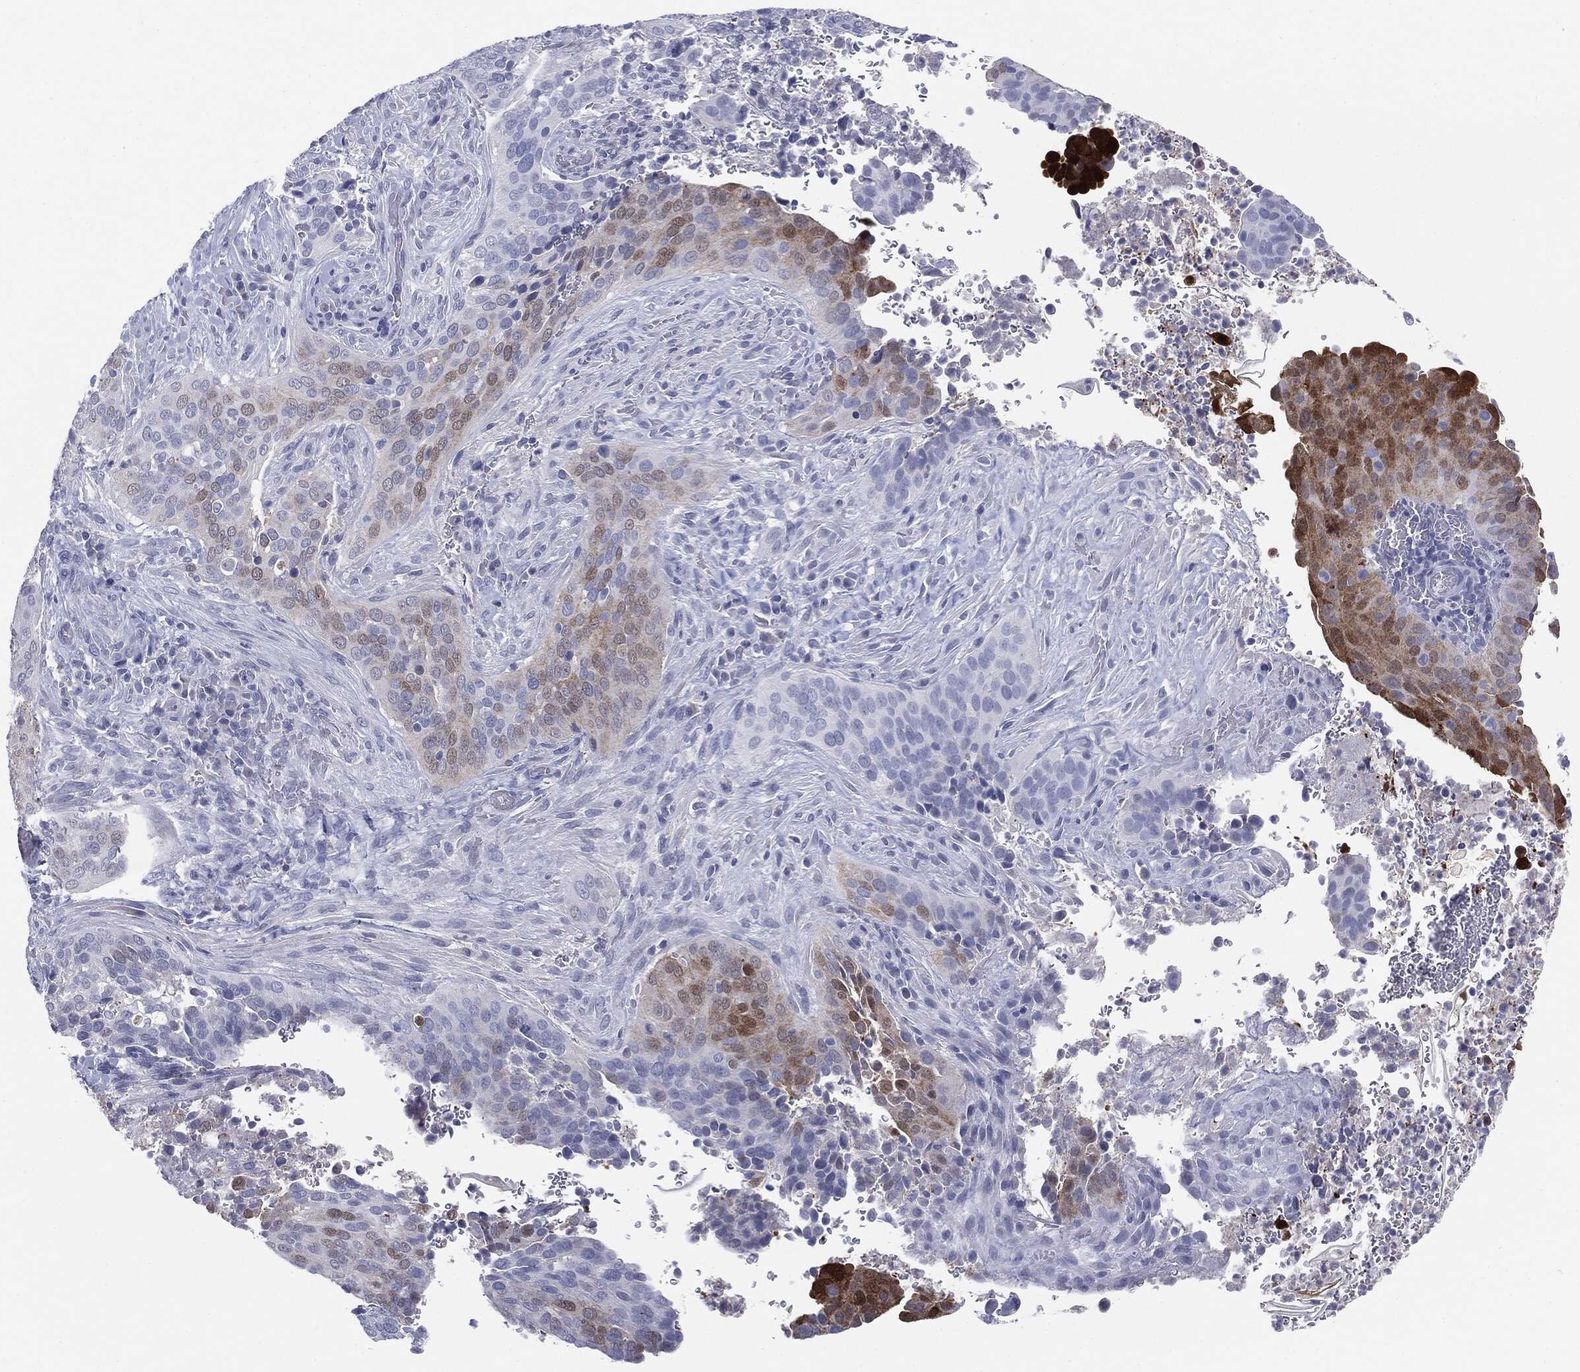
{"staining": {"intensity": "moderate", "quantity": "<25%", "location": "cytoplasmic/membranous,nuclear"}, "tissue": "cervical cancer", "cell_type": "Tumor cells", "image_type": "cancer", "snomed": [{"axis": "morphology", "description": "Squamous cell carcinoma, NOS"}, {"axis": "topography", "description": "Cervix"}], "caption": "The photomicrograph displays a brown stain indicating the presence of a protein in the cytoplasmic/membranous and nuclear of tumor cells in cervical cancer (squamous cell carcinoma).", "gene": "SERPINB4", "patient": {"sex": "female", "age": 38}}